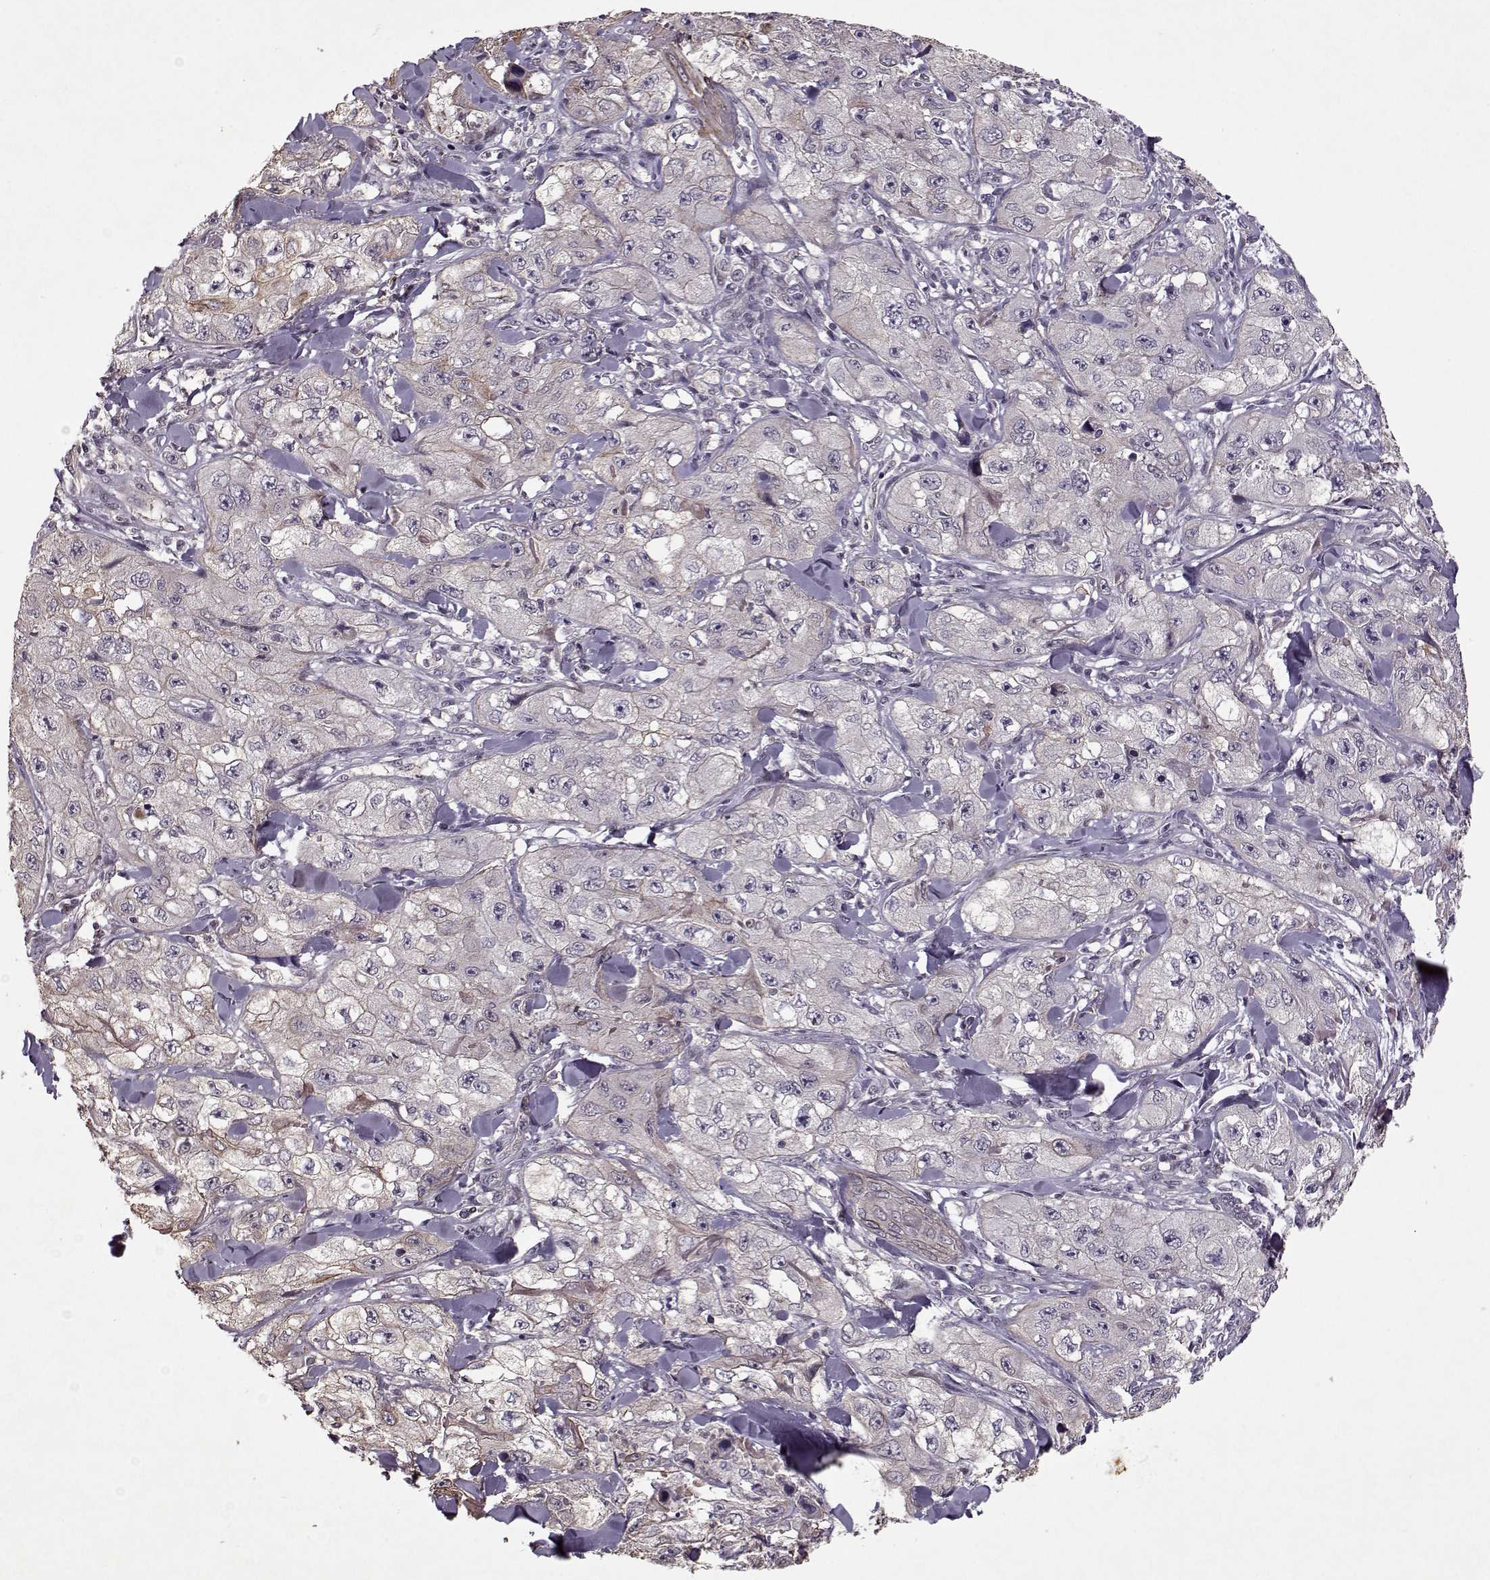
{"staining": {"intensity": "weak", "quantity": "<25%", "location": "cytoplasmic/membranous"}, "tissue": "skin cancer", "cell_type": "Tumor cells", "image_type": "cancer", "snomed": [{"axis": "morphology", "description": "Squamous cell carcinoma, NOS"}, {"axis": "topography", "description": "Skin"}, {"axis": "topography", "description": "Subcutis"}], "caption": "Immunohistochemistry histopathology image of human skin cancer (squamous cell carcinoma) stained for a protein (brown), which exhibits no staining in tumor cells. (Brightfield microscopy of DAB (3,3'-diaminobenzidine) immunohistochemistry (IHC) at high magnification).", "gene": "KRT9", "patient": {"sex": "male", "age": 73}}